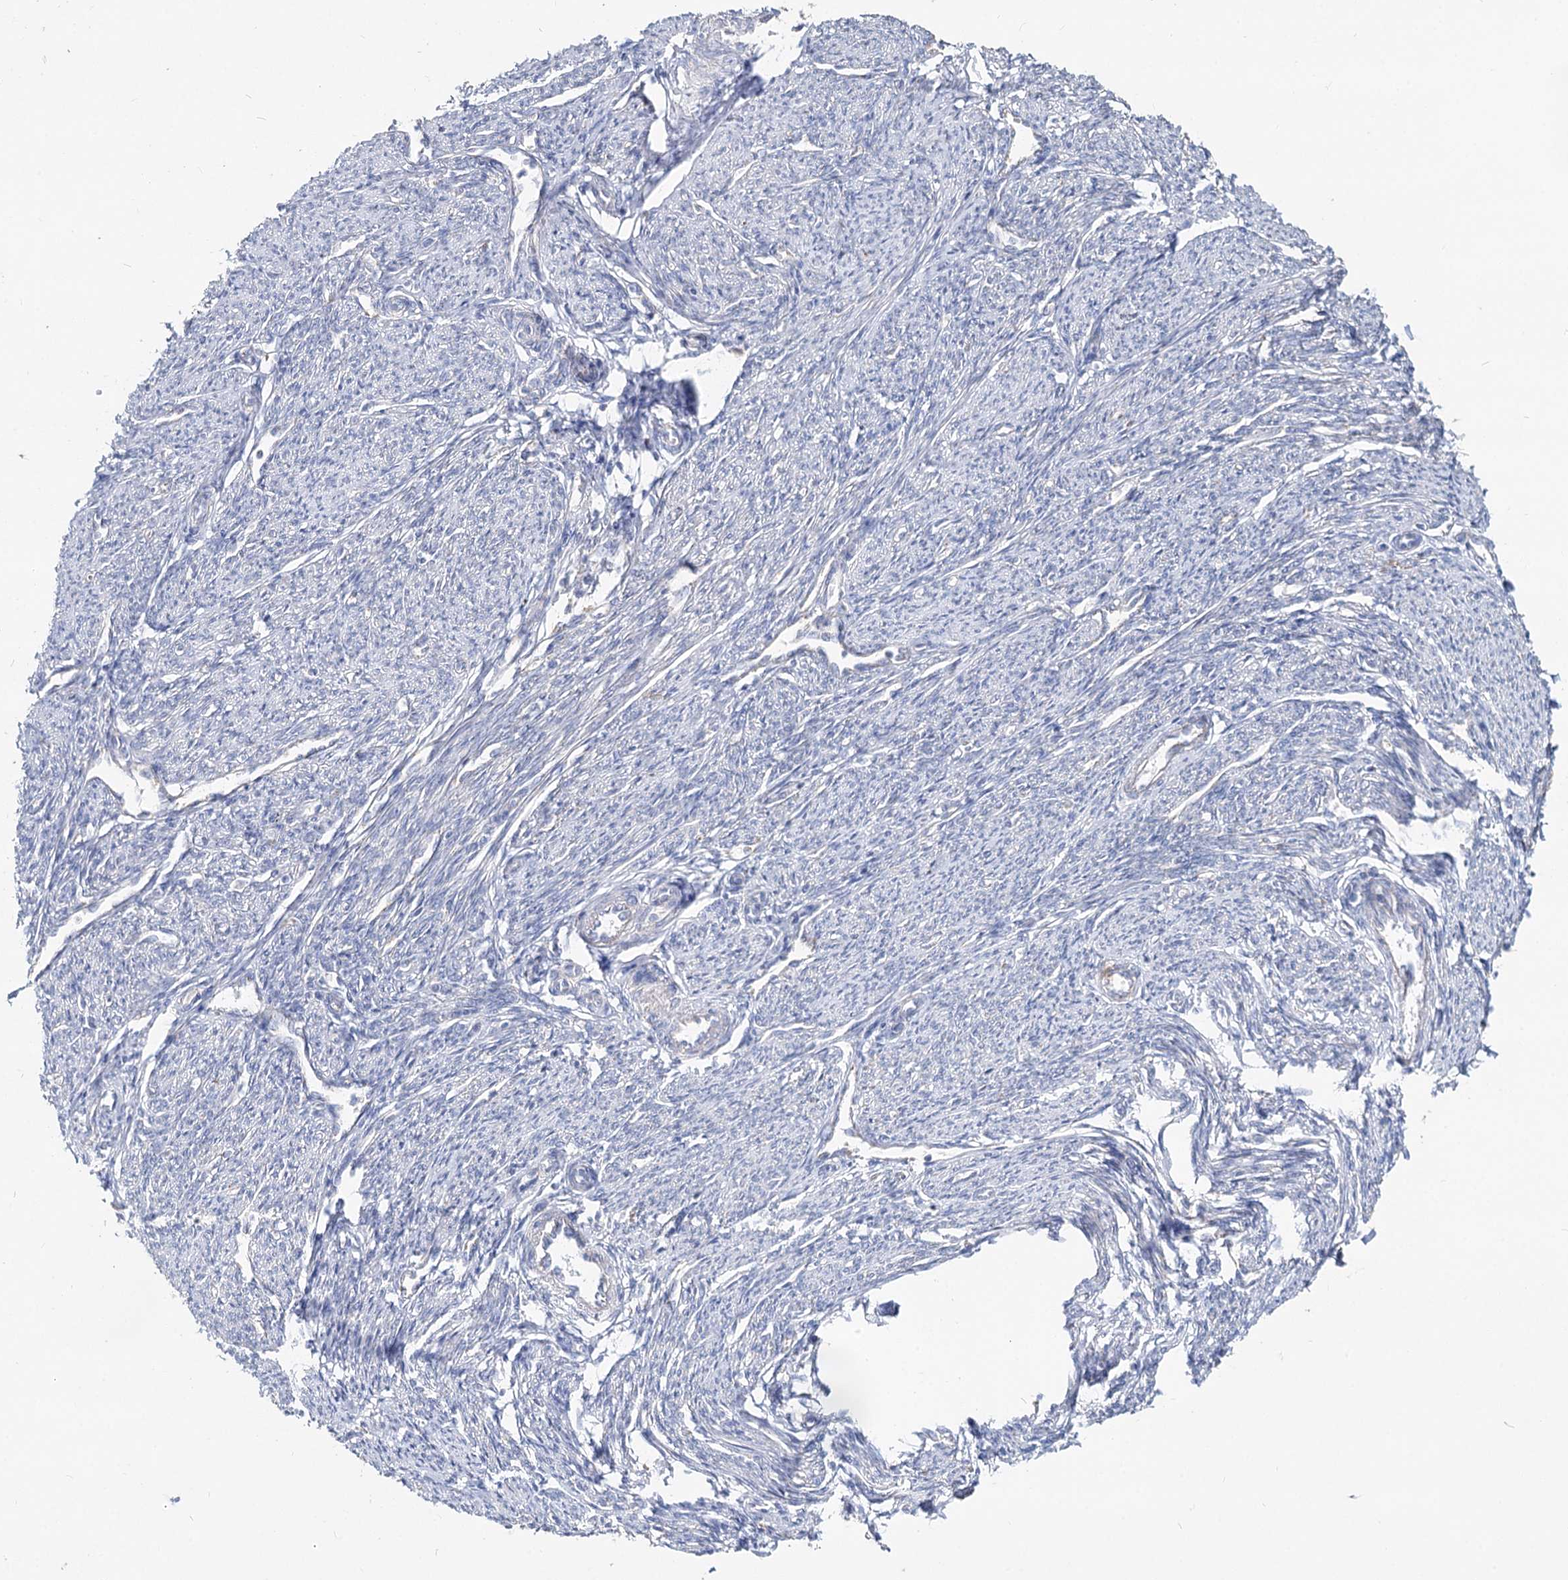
{"staining": {"intensity": "negative", "quantity": "none", "location": "none"}, "tissue": "smooth muscle", "cell_type": "Smooth muscle cells", "image_type": "normal", "snomed": [{"axis": "morphology", "description": "Normal tissue, NOS"}, {"axis": "topography", "description": "Smooth muscle"}, {"axis": "topography", "description": "Uterus"}], "caption": "This is an IHC histopathology image of unremarkable smooth muscle. There is no staining in smooth muscle cells.", "gene": "MCCC2", "patient": {"sex": "female", "age": 59}}